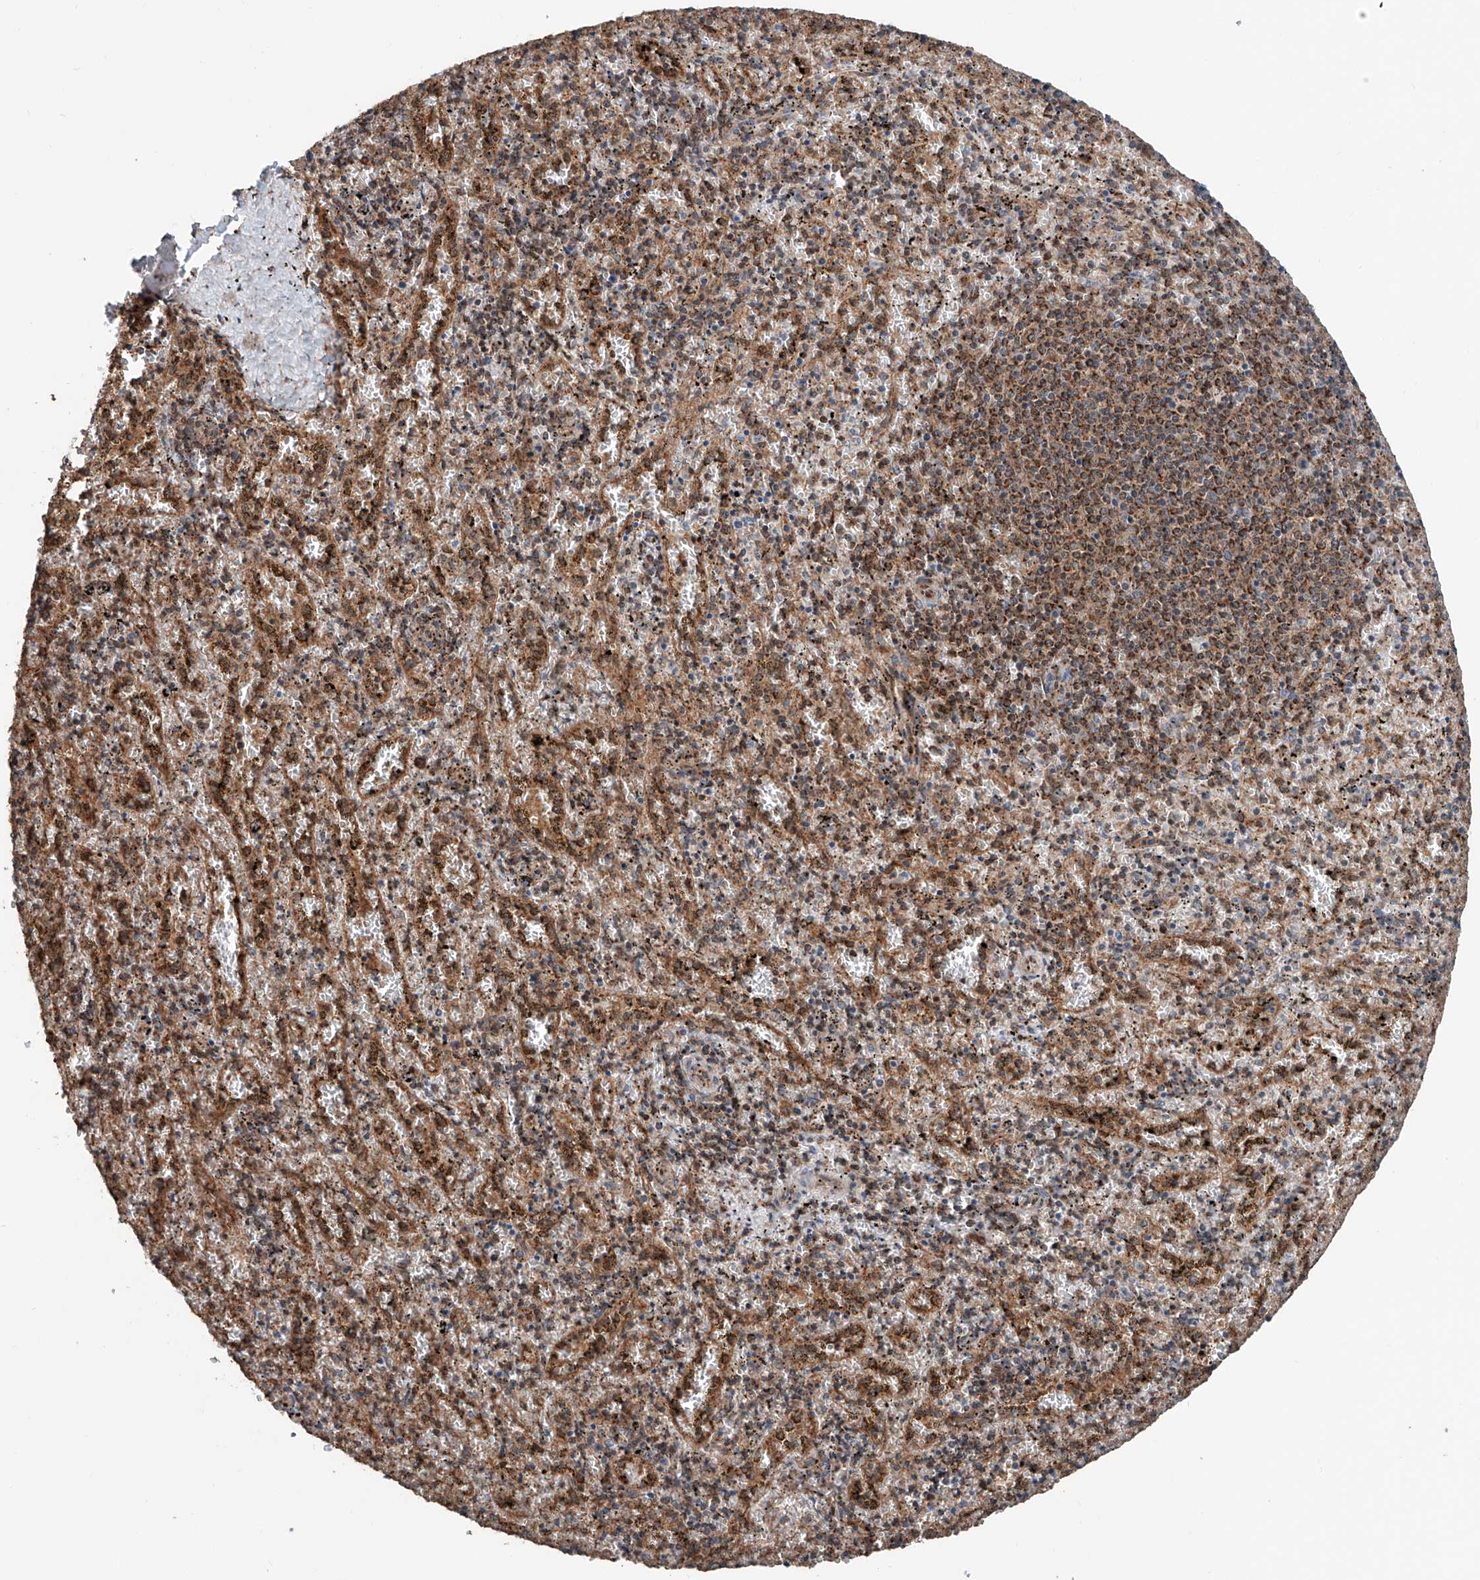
{"staining": {"intensity": "moderate", "quantity": "25%-75%", "location": "cytoplasmic/membranous"}, "tissue": "spleen", "cell_type": "Cells in red pulp", "image_type": "normal", "snomed": [{"axis": "morphology", "description": "Normal tissue, NOS"}, {"axis": "topography", "description": "Spleen"}], "caption": "Immunohistochemistry (IHC) photomicrograph of unremarkable spleen: spleen stained using immunohistochemistry (IHC) reveals medium levels of moderate protein expression localized specifically in the cytoplasmic/membranous of cells in red pulp, appearing as a cytoplasmic/membranous brown color.", "gene": "ZNF445", "patient": {"sex": "male", "age": 11}}